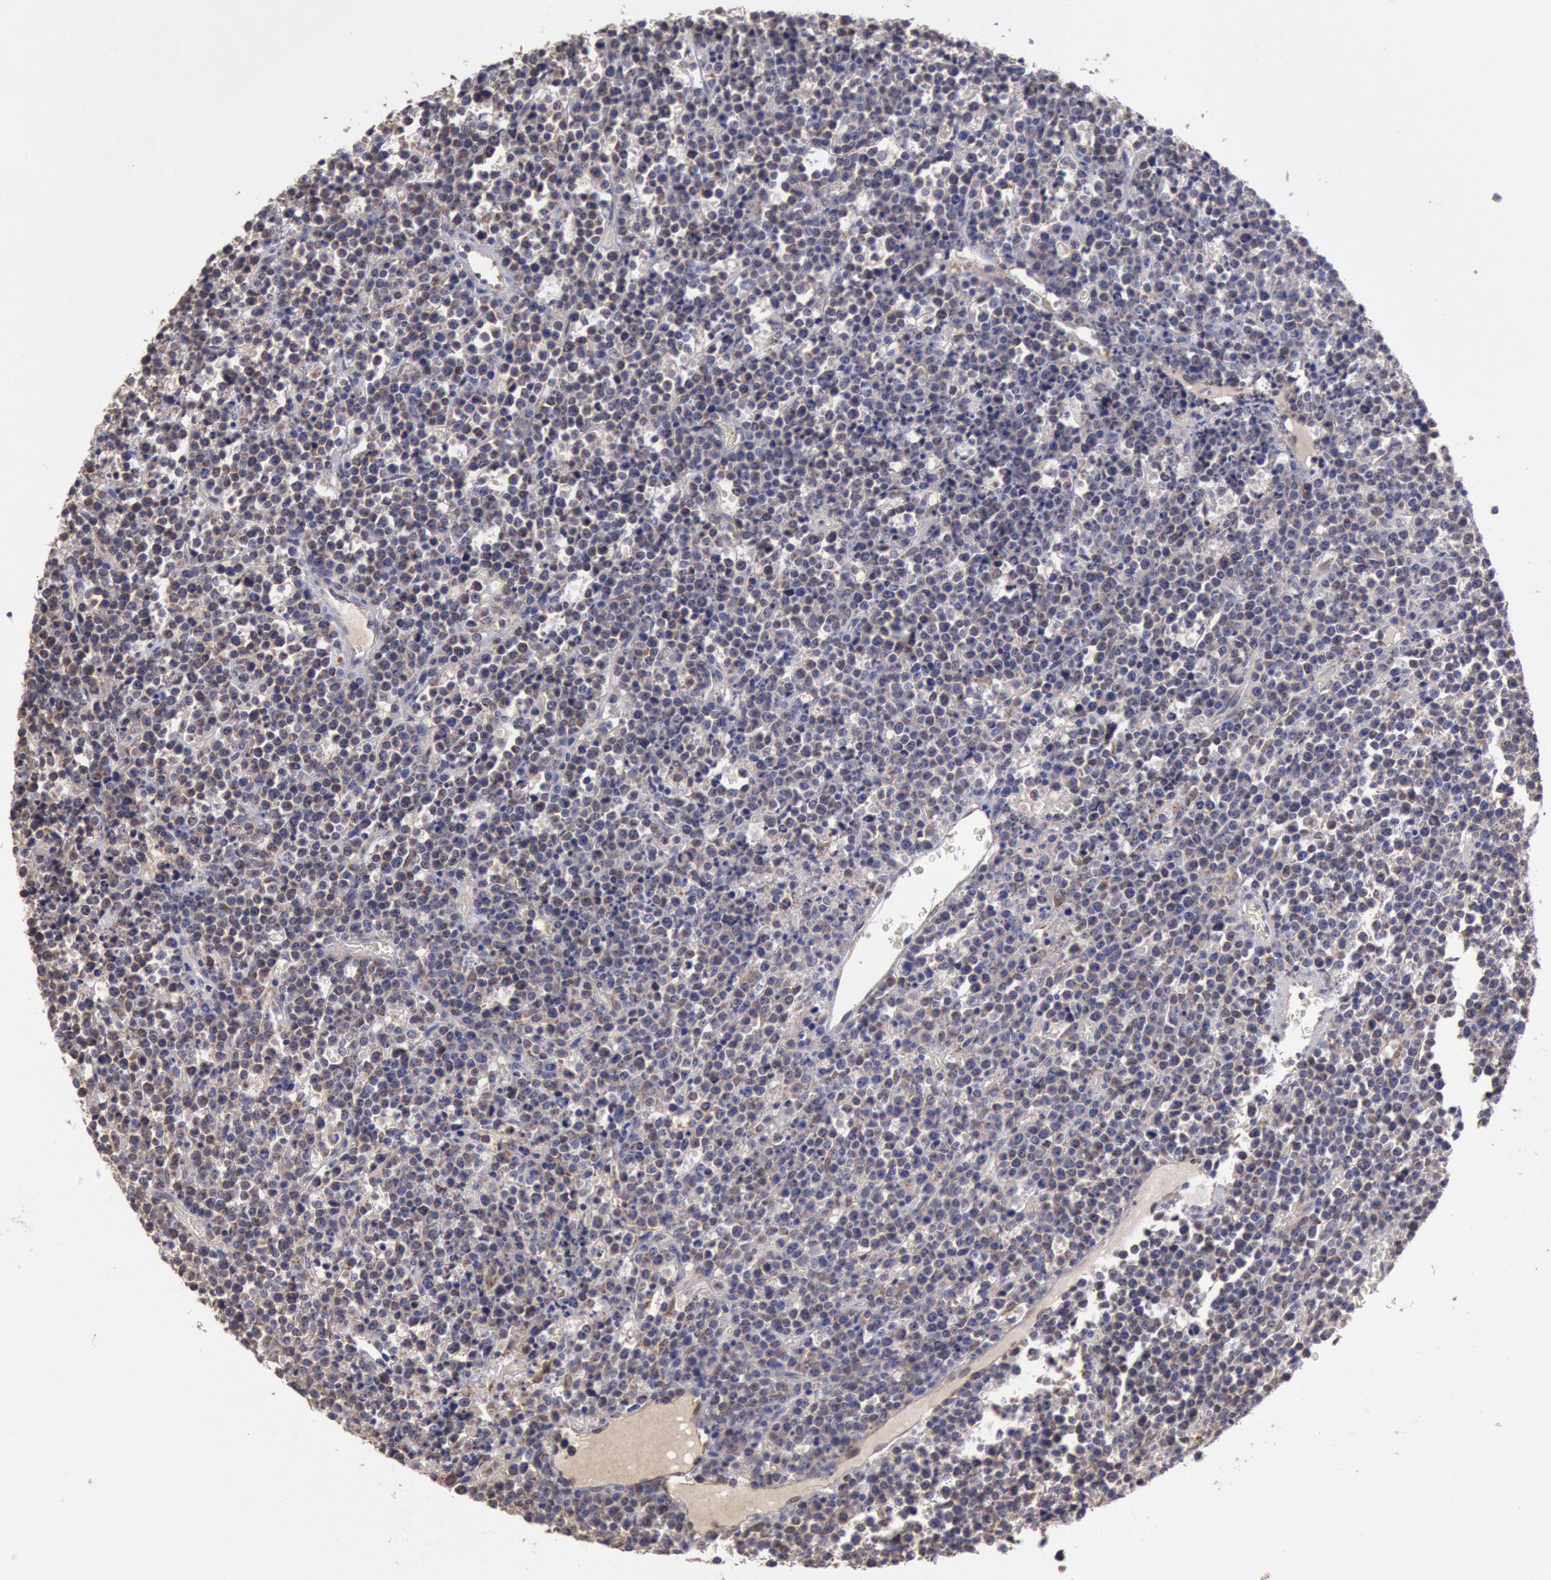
{"staining": {"intensity": "weak", "quantity": ">75%", "location": "cytoplasmic/membranous"}, "tissue": "lymphoma", "cell_type": "Tumor cells", "image_type": "cancer", "snomed": [{"axis": "morphology", "description": "Malignant lymphoma, non-Hodgkin's type, High grade"}, {"axis": "topography", "description": "Ovary"}], "caption": "The photomicrograph exhibits staining of malignant lymphoma, non-Hodgkin's type (high-grade), revealing weak cytoplasmic/membranous protein staining (brown color) within tumor cells. The protein of interest is shown in brown color, while the nuclei are stained blue.", "gene": "MPST", "patient": {"sex": "female", "age": 56}}